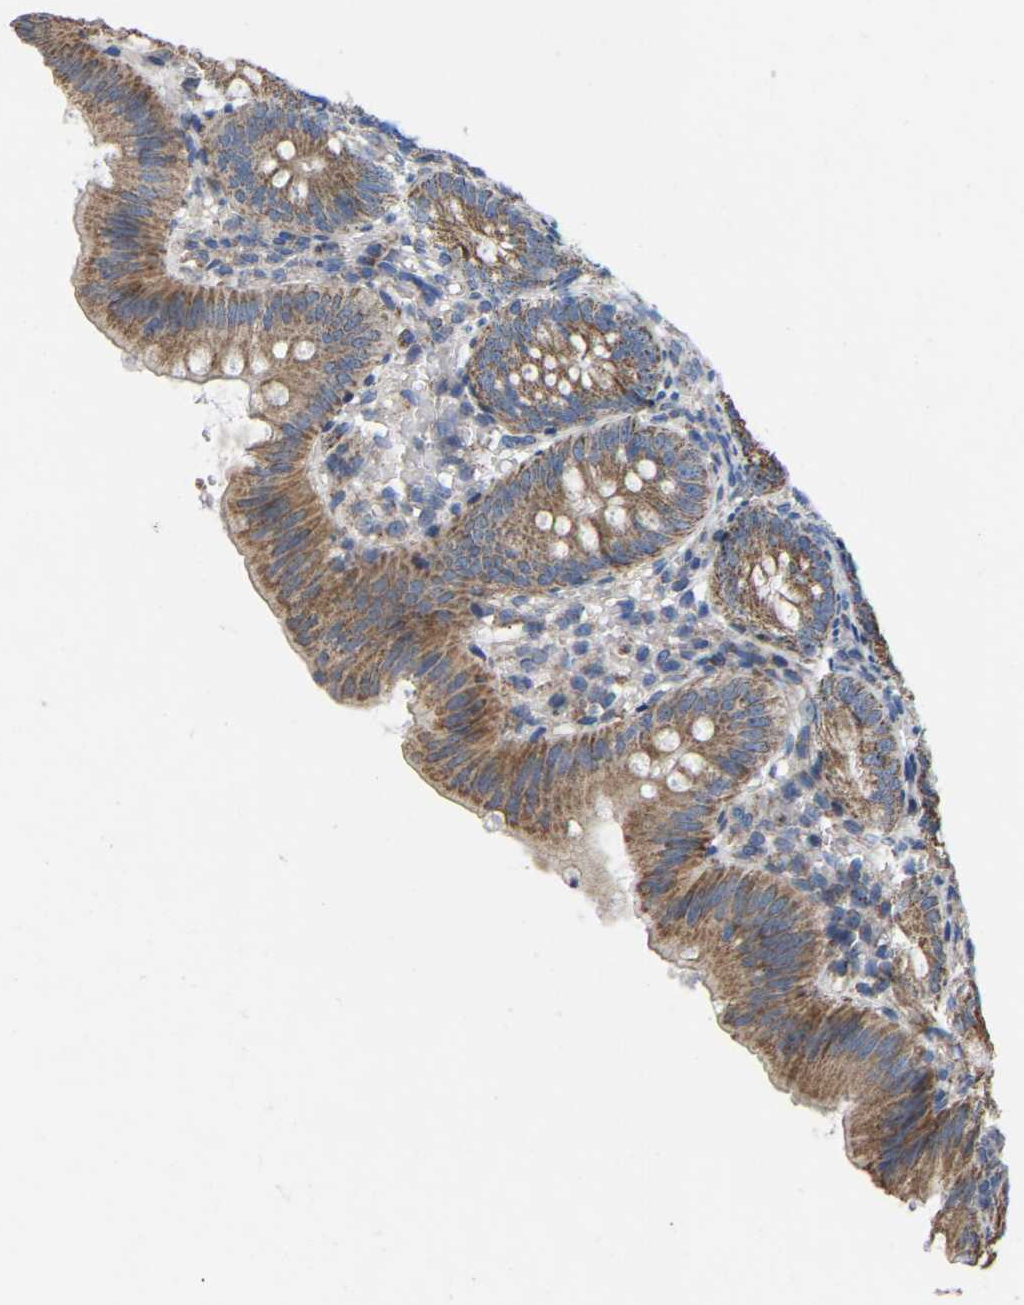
{"staining": {"intensity": "moderate", "quantity": ">75%", "location": "cytoplasmic/membranous"}, "tissue": "appendix", "cell_type": "Glandular cells", "image_type": "normal", "snomed": [{"axis": "morphology", "description": "Normal tissue, NOS"}, {"axis": "topography", "description": "Appendix"}], "caption": "High-magnification brightfield microscopy of unremarkable appendix stained with DAB (brown) and counterstained with hematoxylin (blue). glandular cells exhibit moderate cytoplasmic/membranous staining is seen in approximately>75% of cells. The protein is stained brown, and the nuclei are stained in blue (DAB (3,3'-diaminobenzidine) IHC with brightfield microscopy, high magnification).", "gene": "BCL10", "patient": {"sex": "male", "age": 1}}